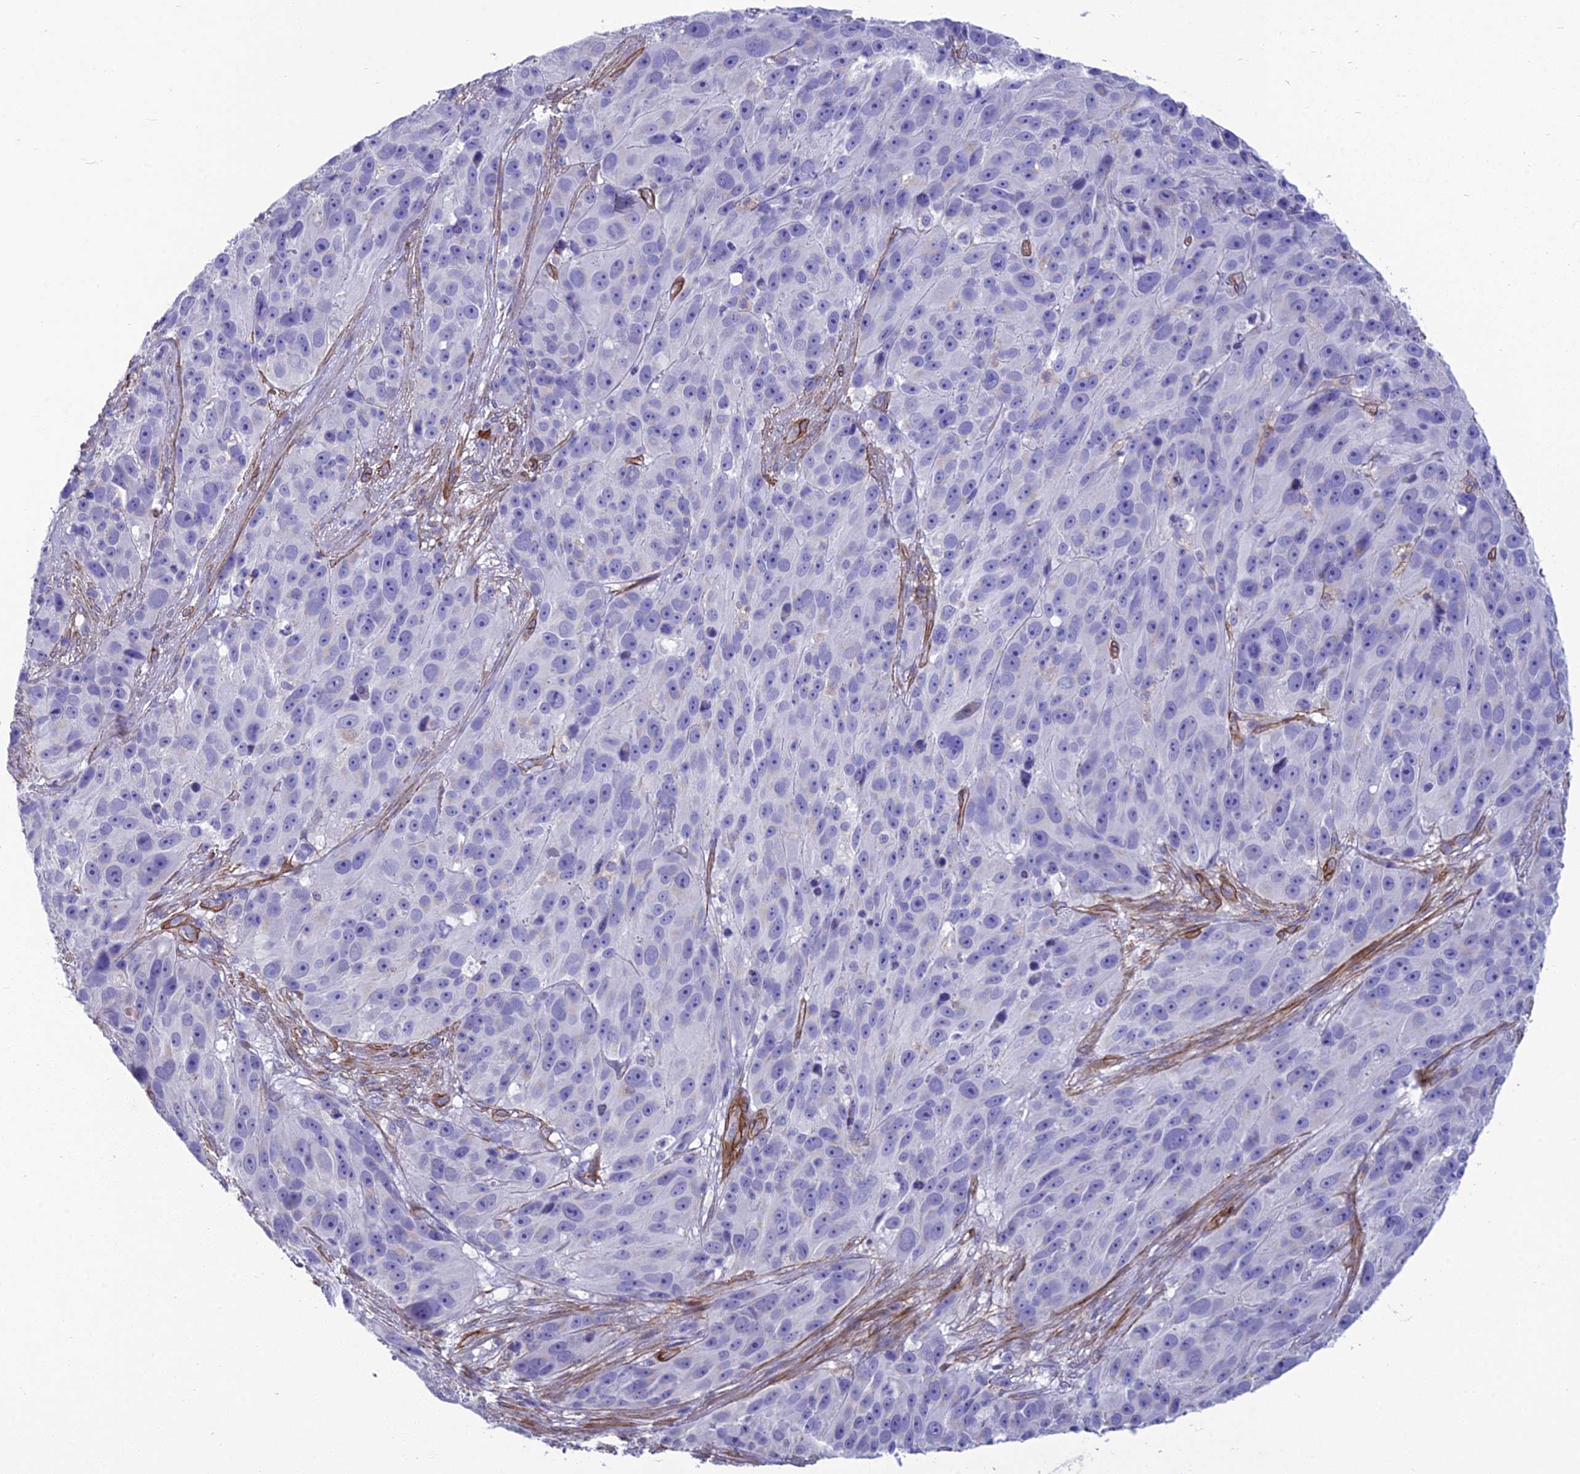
{"staining": {"intensity": "negative", "quantity": "none", "location": "none"}, "tissue": "melanoma", "cell_type": "Tumor cells", "image_type": "cancer", "snomed": [{"axis": "morphology", "description": "Malignant melanoma, NOS"}, {"axis": "topography", "description": "Skin"}], "caption": "Immunohistochemistry (IHC) micrograph of human melanoma stained for a protein (brown), which exhibits no expression in tumor cells.", "gene": "TNS1", "patient": {"sex": "male", "age": 84}}